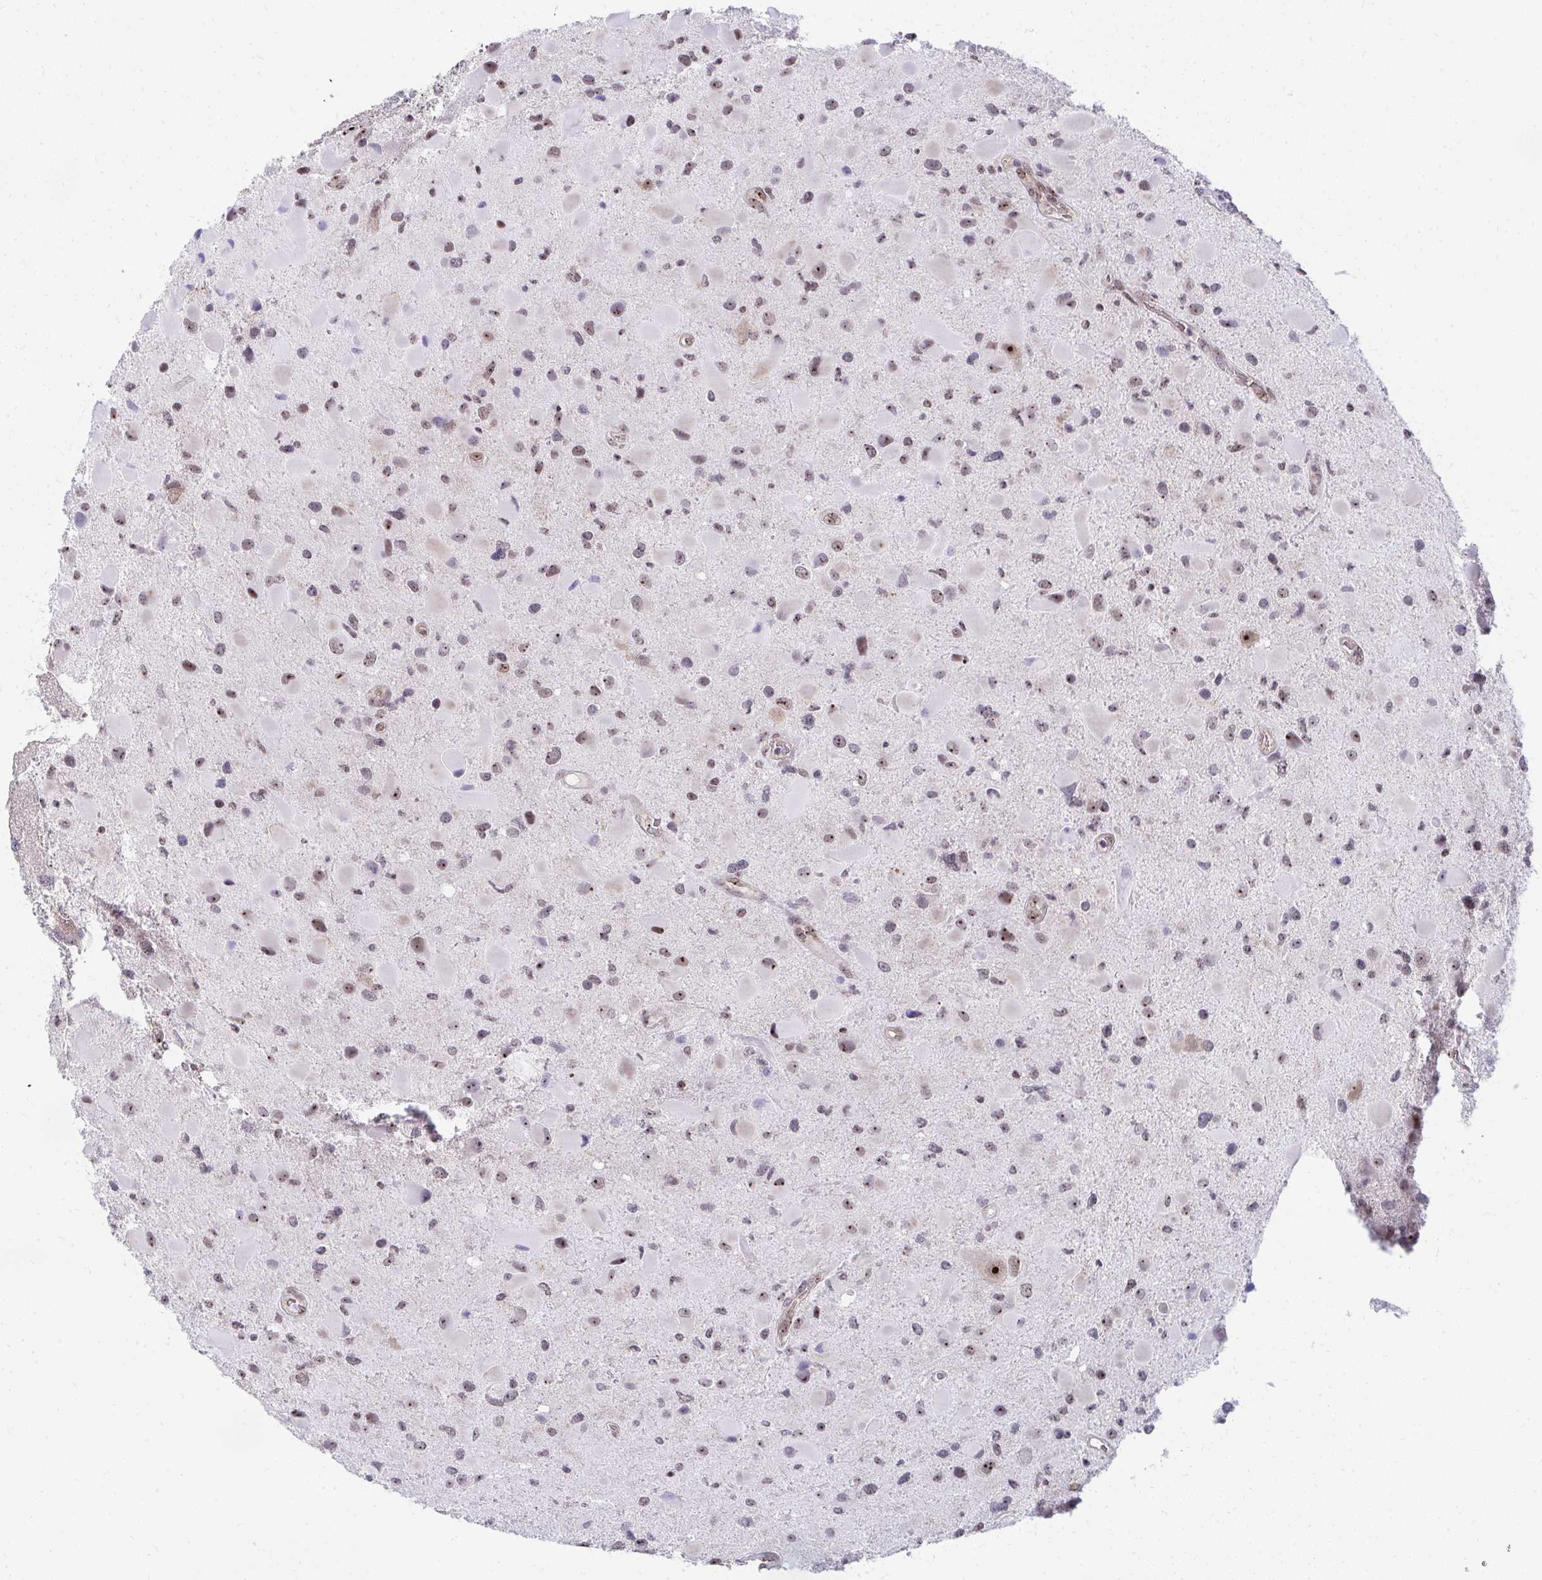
{"staining": {"intensity": "weak", "quantity": "25%-75%", "location": "nuclear"}, "tissue": "glioma", "cell_type": "Tumor cells", "image_type": "cancer", "snomed": [{"axis": "morphology", "description": "Glioma, malignant, Low grade"}, {"axis": "topography", "description": "Brain"}], "caption": "High-power microscopy captured an immunohistochemistry photomicrograph of glioma, revealing weak nuclear expression in about 25%-75% of tumor cells.", "gene": "HIRA", "patient": {"sex": "female", "age": 32}}